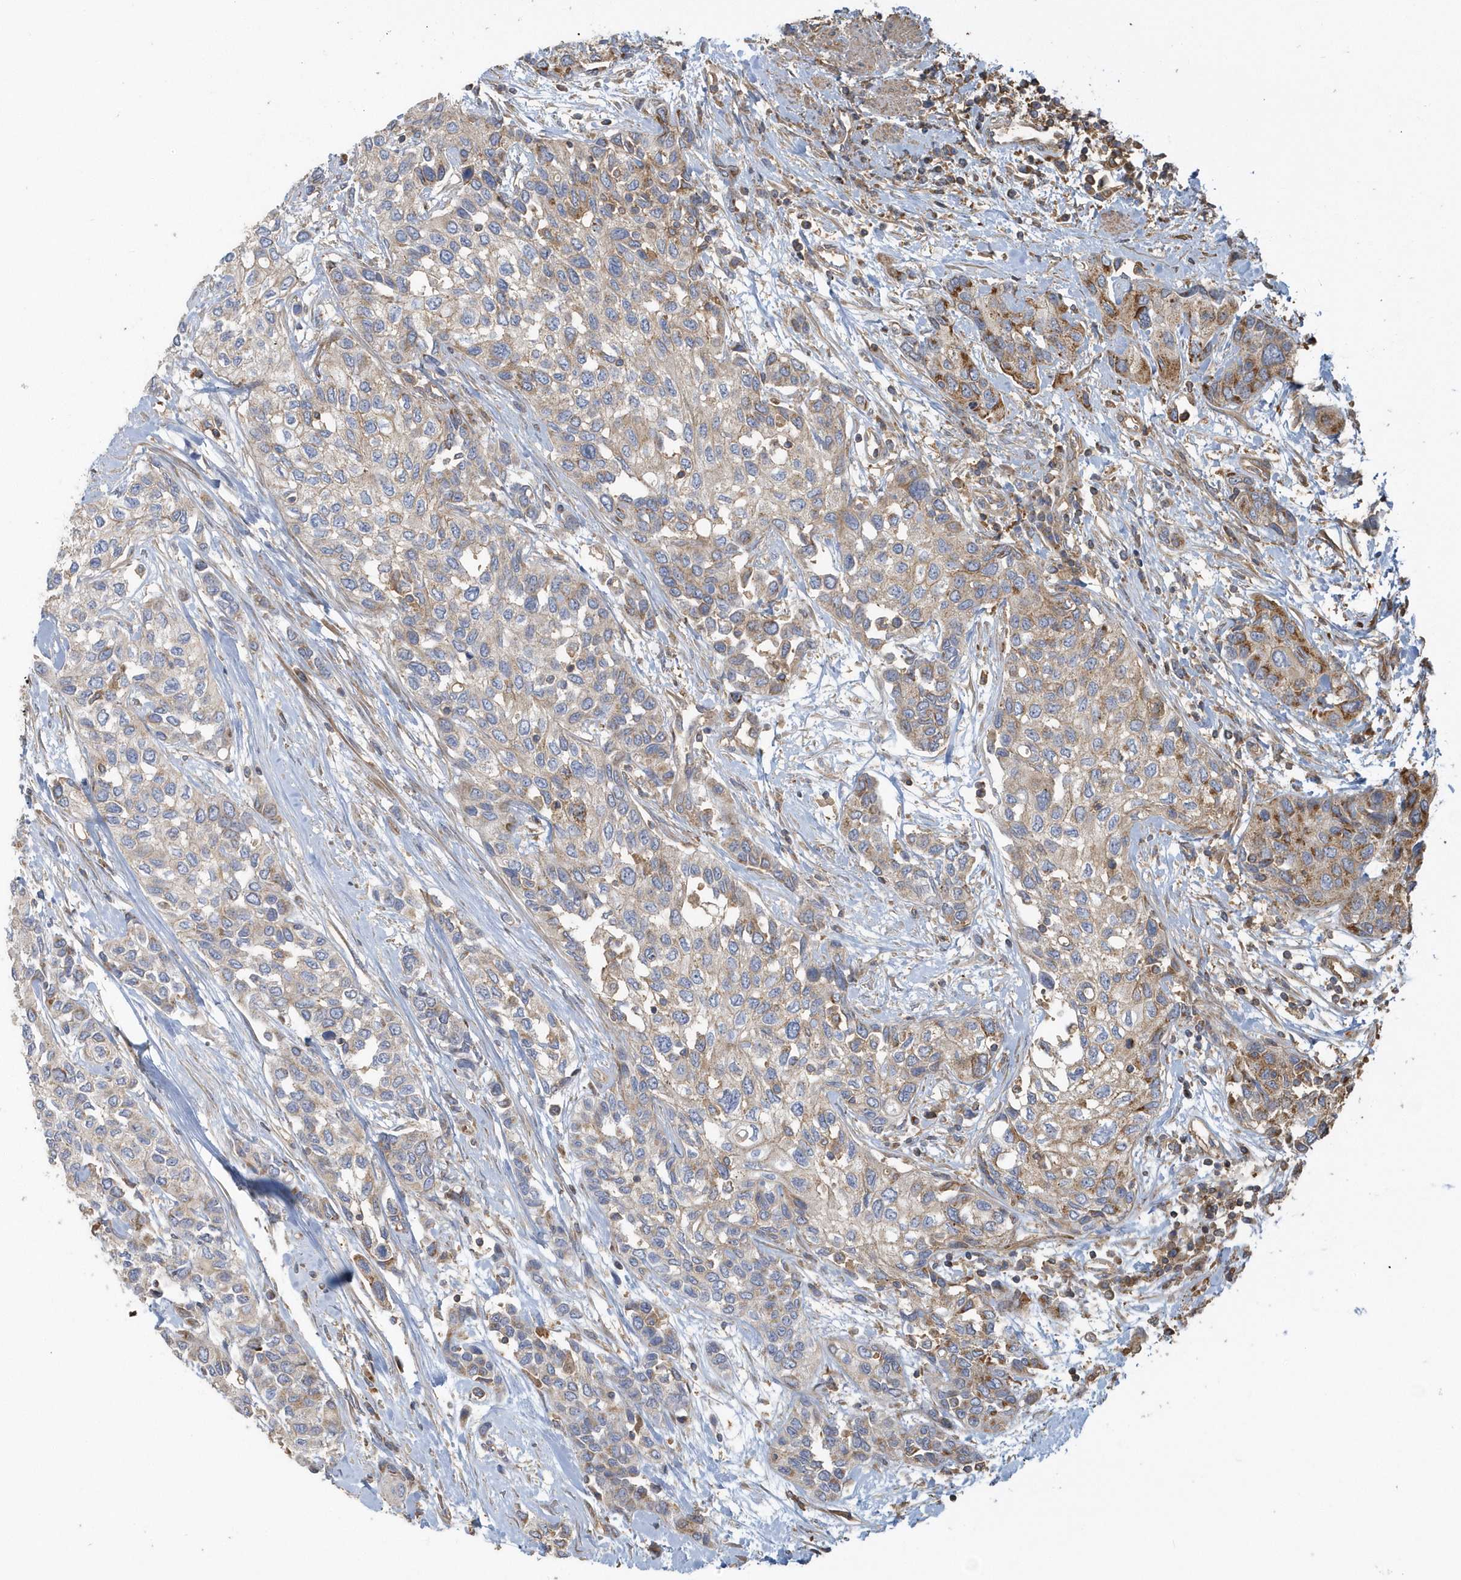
{"staining": {"intensity": "moderate", "quantity": "25%-75%", "location": "cytoplasmic/membranous"}, "tissue": "urothelial cancer", "cell_type": "Tumor cells", "image_type": "cancer", "snomed": [{"axis": "morphology", "description": "Normal tissue, NOS"}, {"axis": "morphology", "description": "Urothelial carcinoma, High grade"}, {"axis": "topography", "description": "Vascular tissue"}, {"axis": "topography", "description": "Urinary bladder"}], "caption": "Urothelial carcinoma (high-grade) was stained to show a protein in brown. There is medium levels of moderate cytoplasmic/membranous positivity in approximately 25%-75% of tumor cells. The staining was performed using DAB (3,3'-diaminobenzidine) to visualize the protein expression in brown, while the nuclei were stained in blue with hematoxylin (Magnification: 20x).", "gene": "TRAIP", "patient": {"sex": "female", "age": 56}}